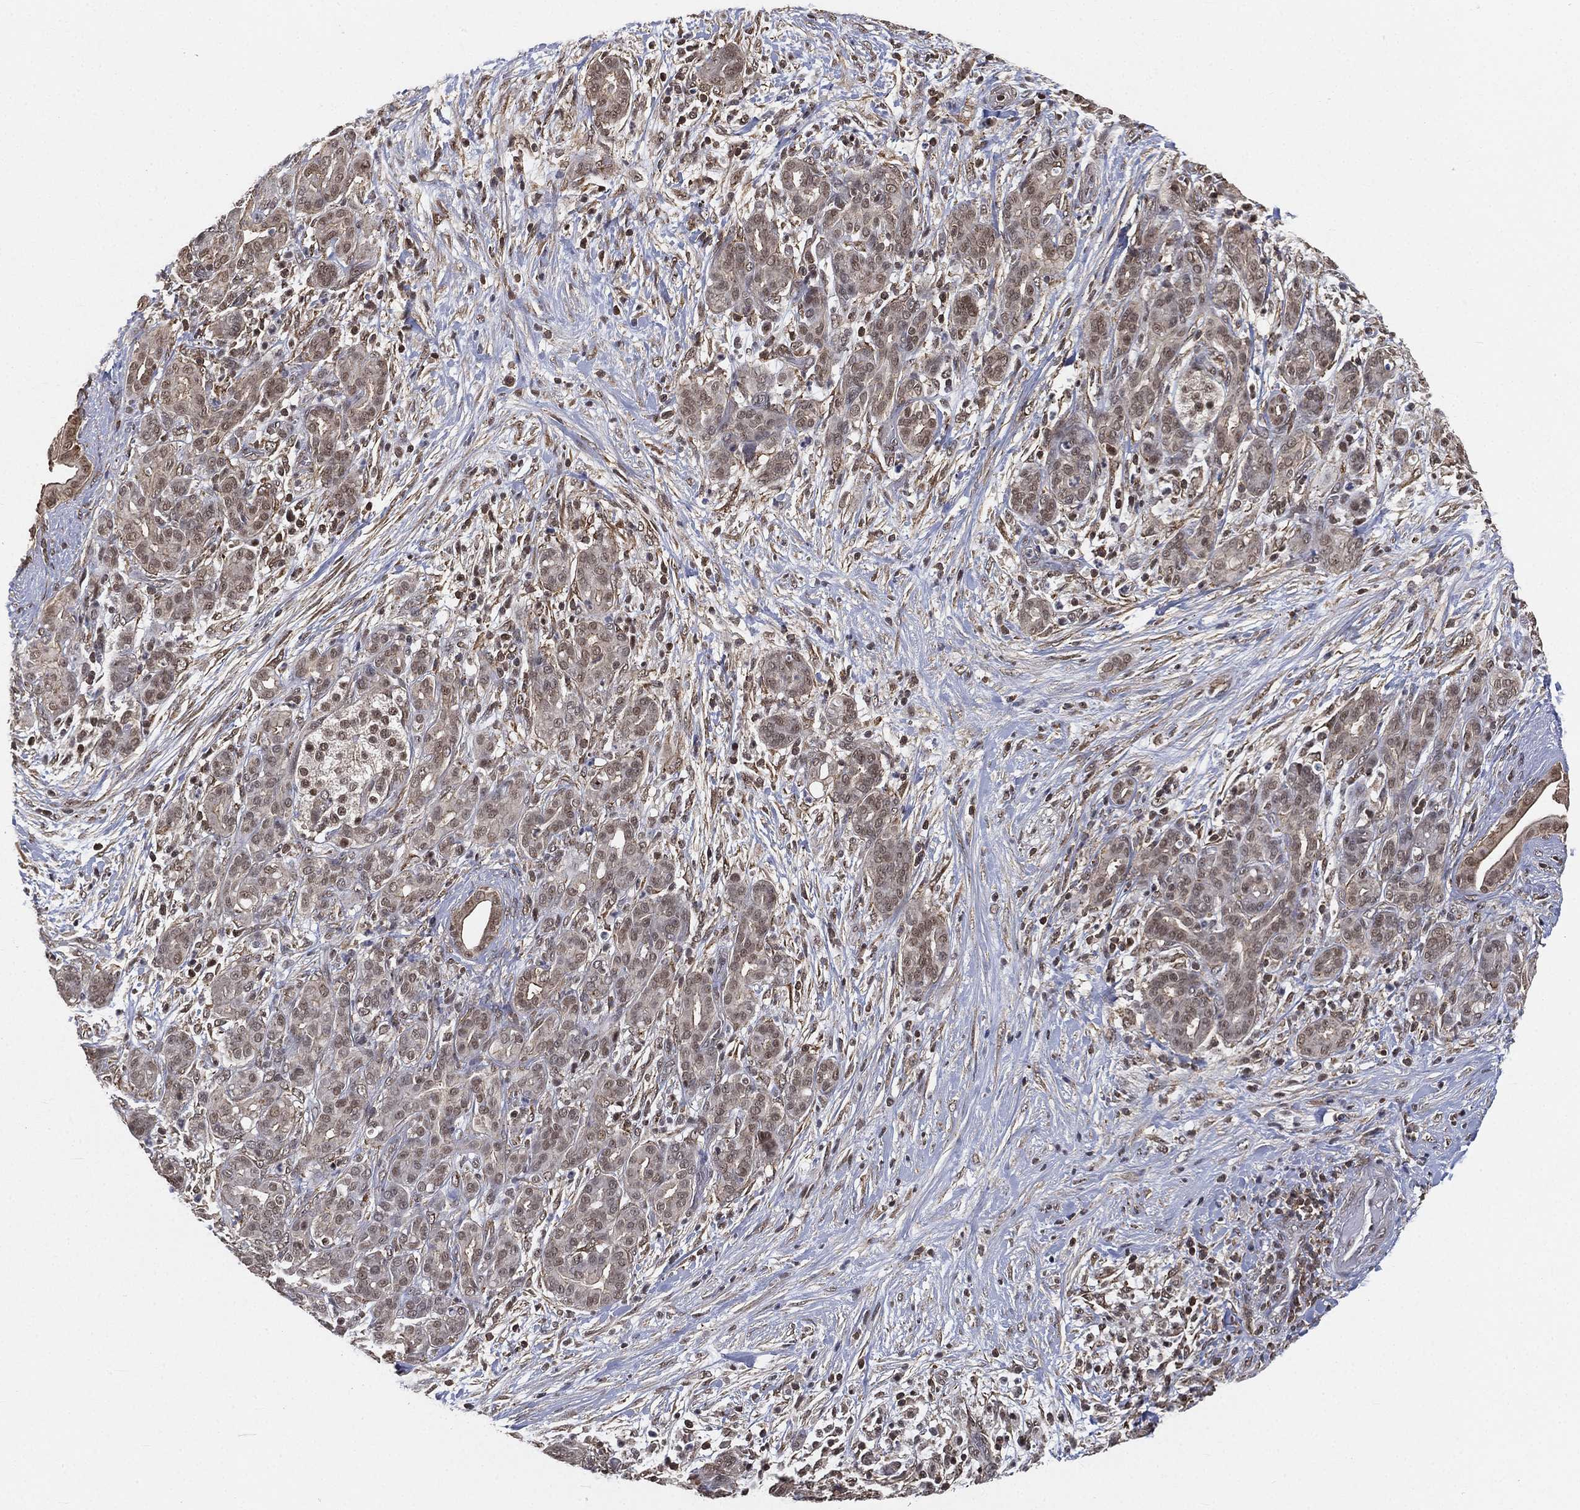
{"staining": {"intensity": "moderate", "quantity": "25%-75%", "location": "nuclear"}, "tissue": "pancreatic cancer", "cell_type": "Tumor cells", "image_type": "cancer", "snomed": [{"axis": "morphology", "description": "Adenocarcinoma, NOS"}, {"axis": "topography", "description": "Pancreas"}], "caption": "Adenocarcinoma (pancreatic) was stained to show a protein in brown. There is medium levels of moderate nuclear positivity in about 25%-75% of tumor cells.", "gene": "RSRC2", "patient": {"sex": "male", "age": 44}}